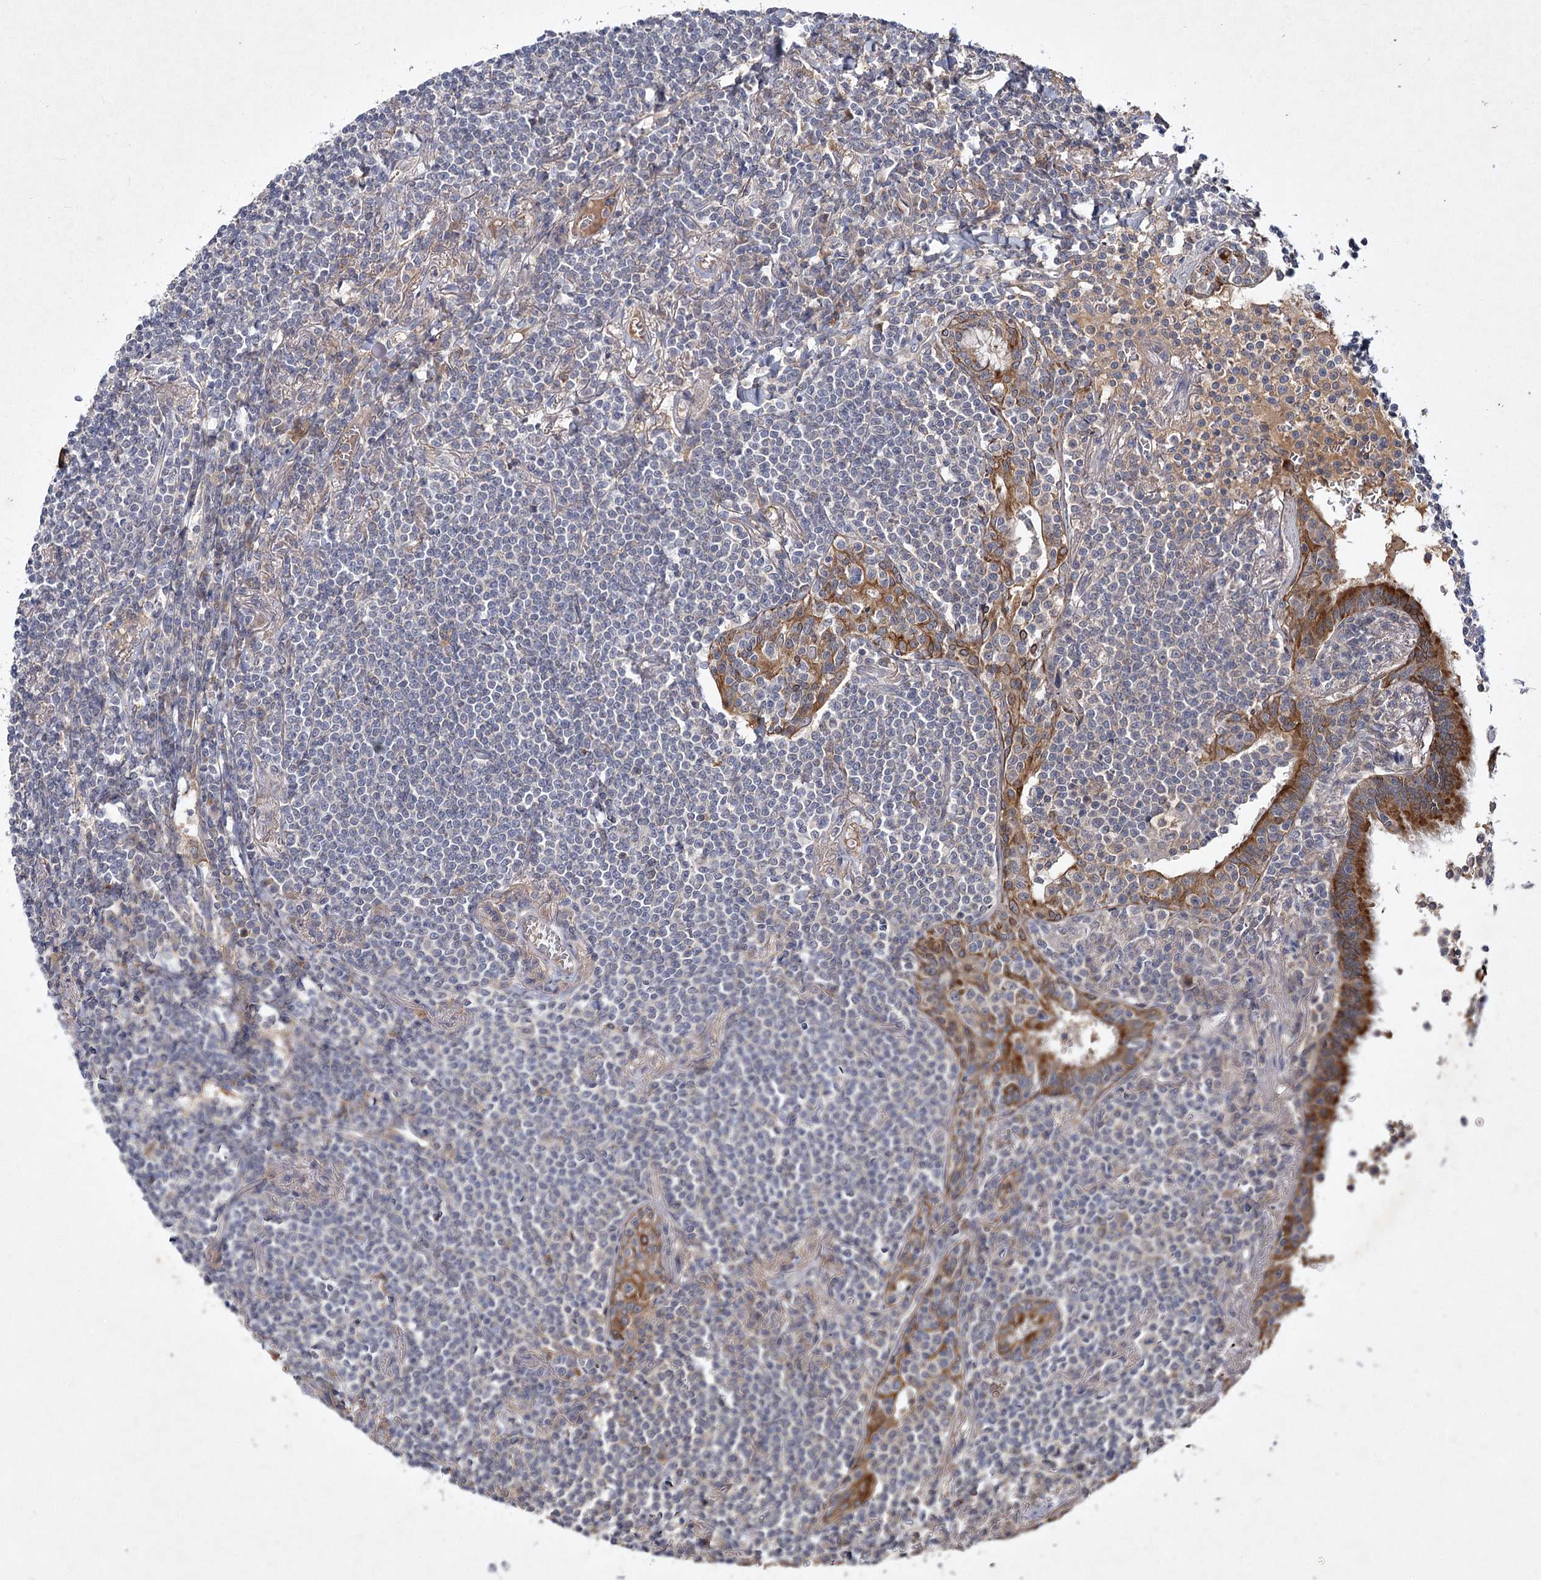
{"staining": {"intensity": "negative", "quantity": "none", "location": "none"}, "tissue": "lymphoma", "cell_type": "Tumor cells", "image_type": "cancer", "snomed": [{"axis": "morphology", "description": "Malignant lymphoma, non-Hodgkin's type, Low grade"}, {"axis": "topography", "description": "Lung"}], "caption": "DAB (3,3'-diaminobenzidine) immunohistochemical staining of lymphoma reveals no significant staining in tumor cells. (Stains: DAB IHC with hematoxylin counter stain, Microscopy: brightfield microscopy at high magnification).", "gene": "MFN1", "patient": {"sex": "female", "age": 71}}